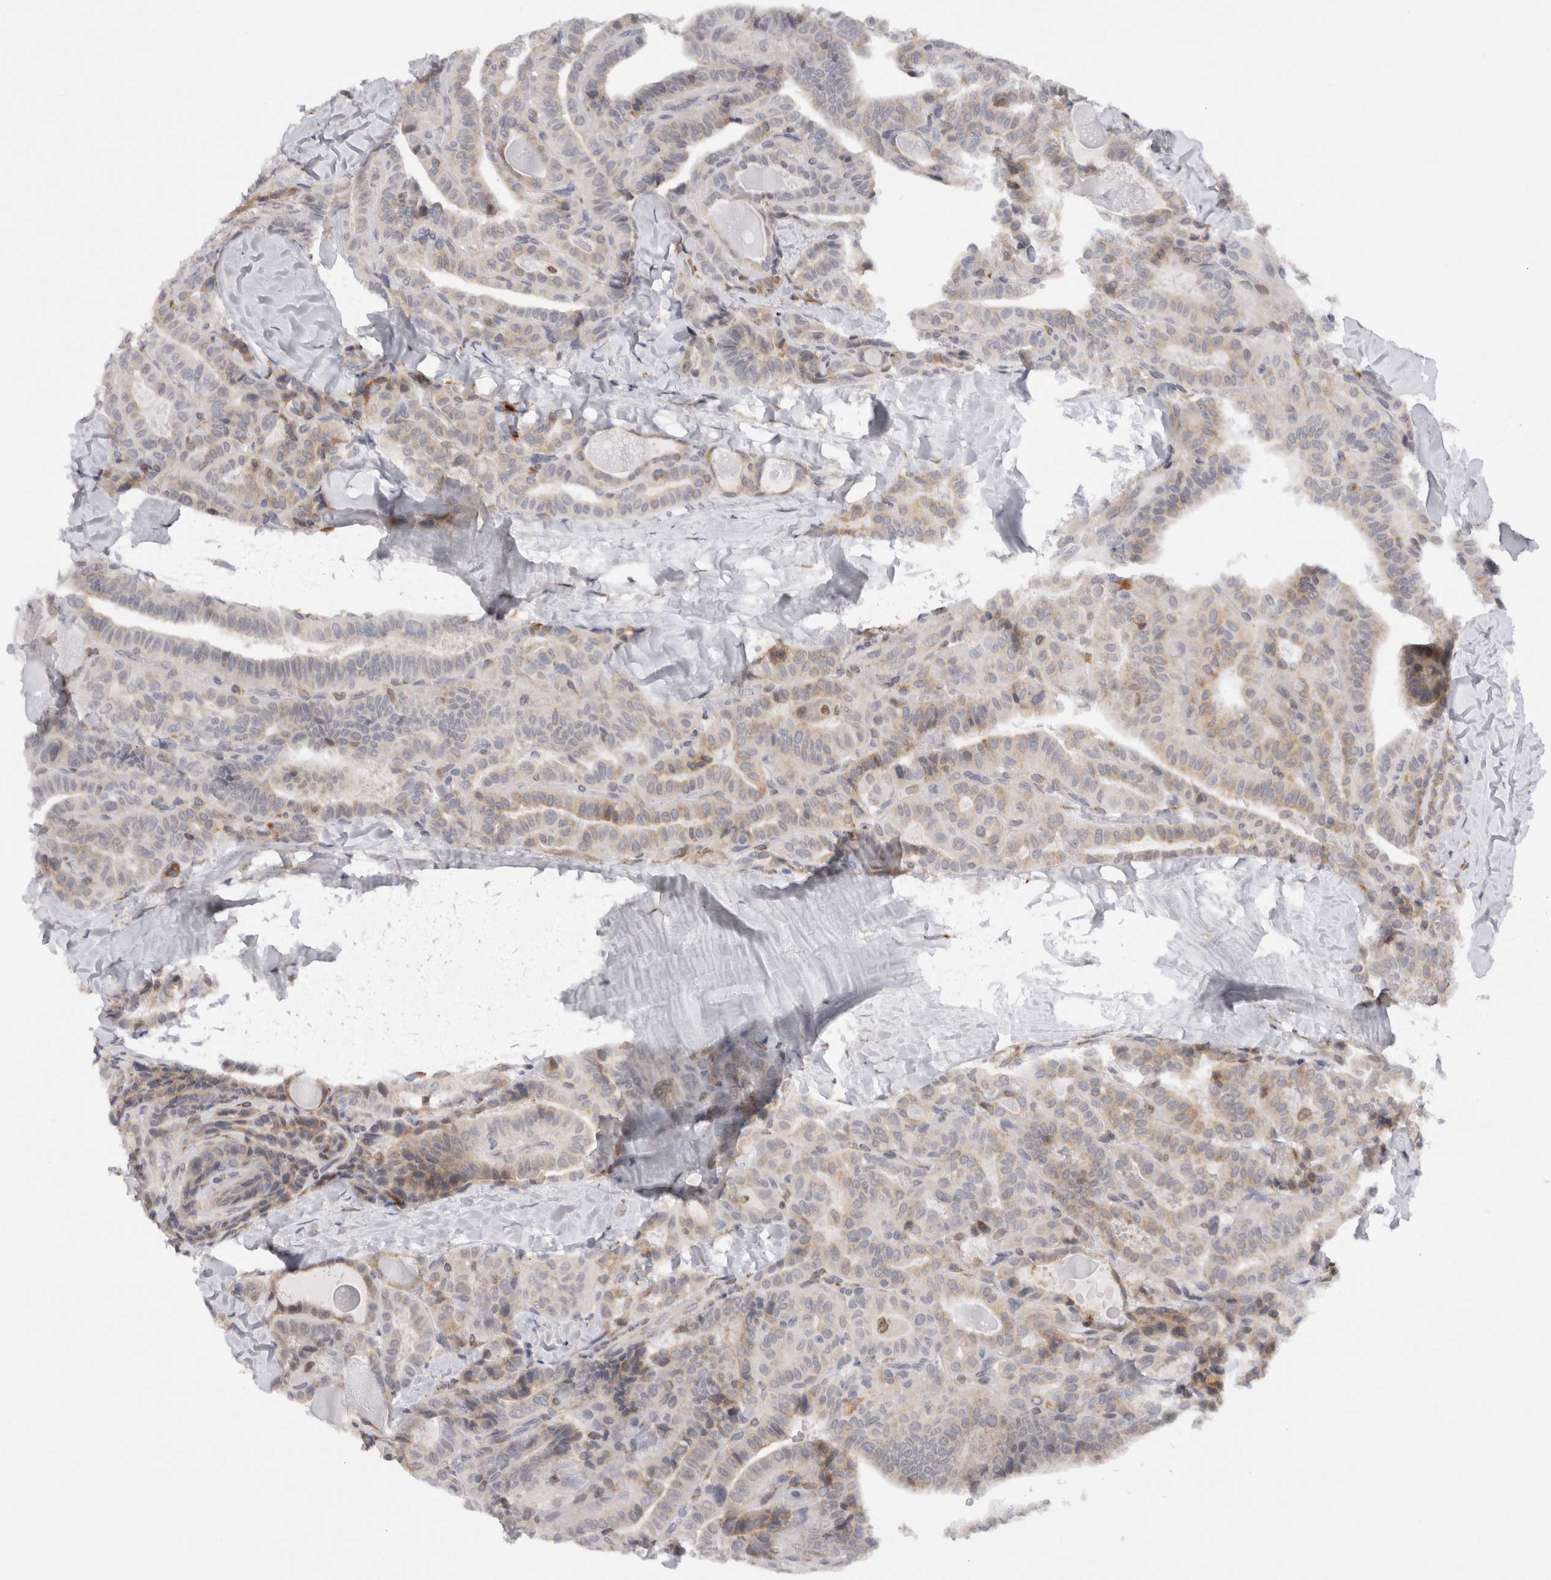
{"staining": {"intensity": "weak", "quantity": "<25%", "location": "cytoplasmic/membranous"}, "tissue": "thyroid cancer", "cell_type": "Tumor cells", "image_type": "cancer", "snomed": [{"axis": "morphology", "description": "Papillary adenocarcinoma, NOS"}, {"axis": "topography", "description": "Thyroid gland"}], "caption": "Thyroid papillary adenocarcinoma stained for a protein using IHC displays no expression tumor cells.", "gene": "VCPIP1", "patient": {"sex": "male", "age": 77}}